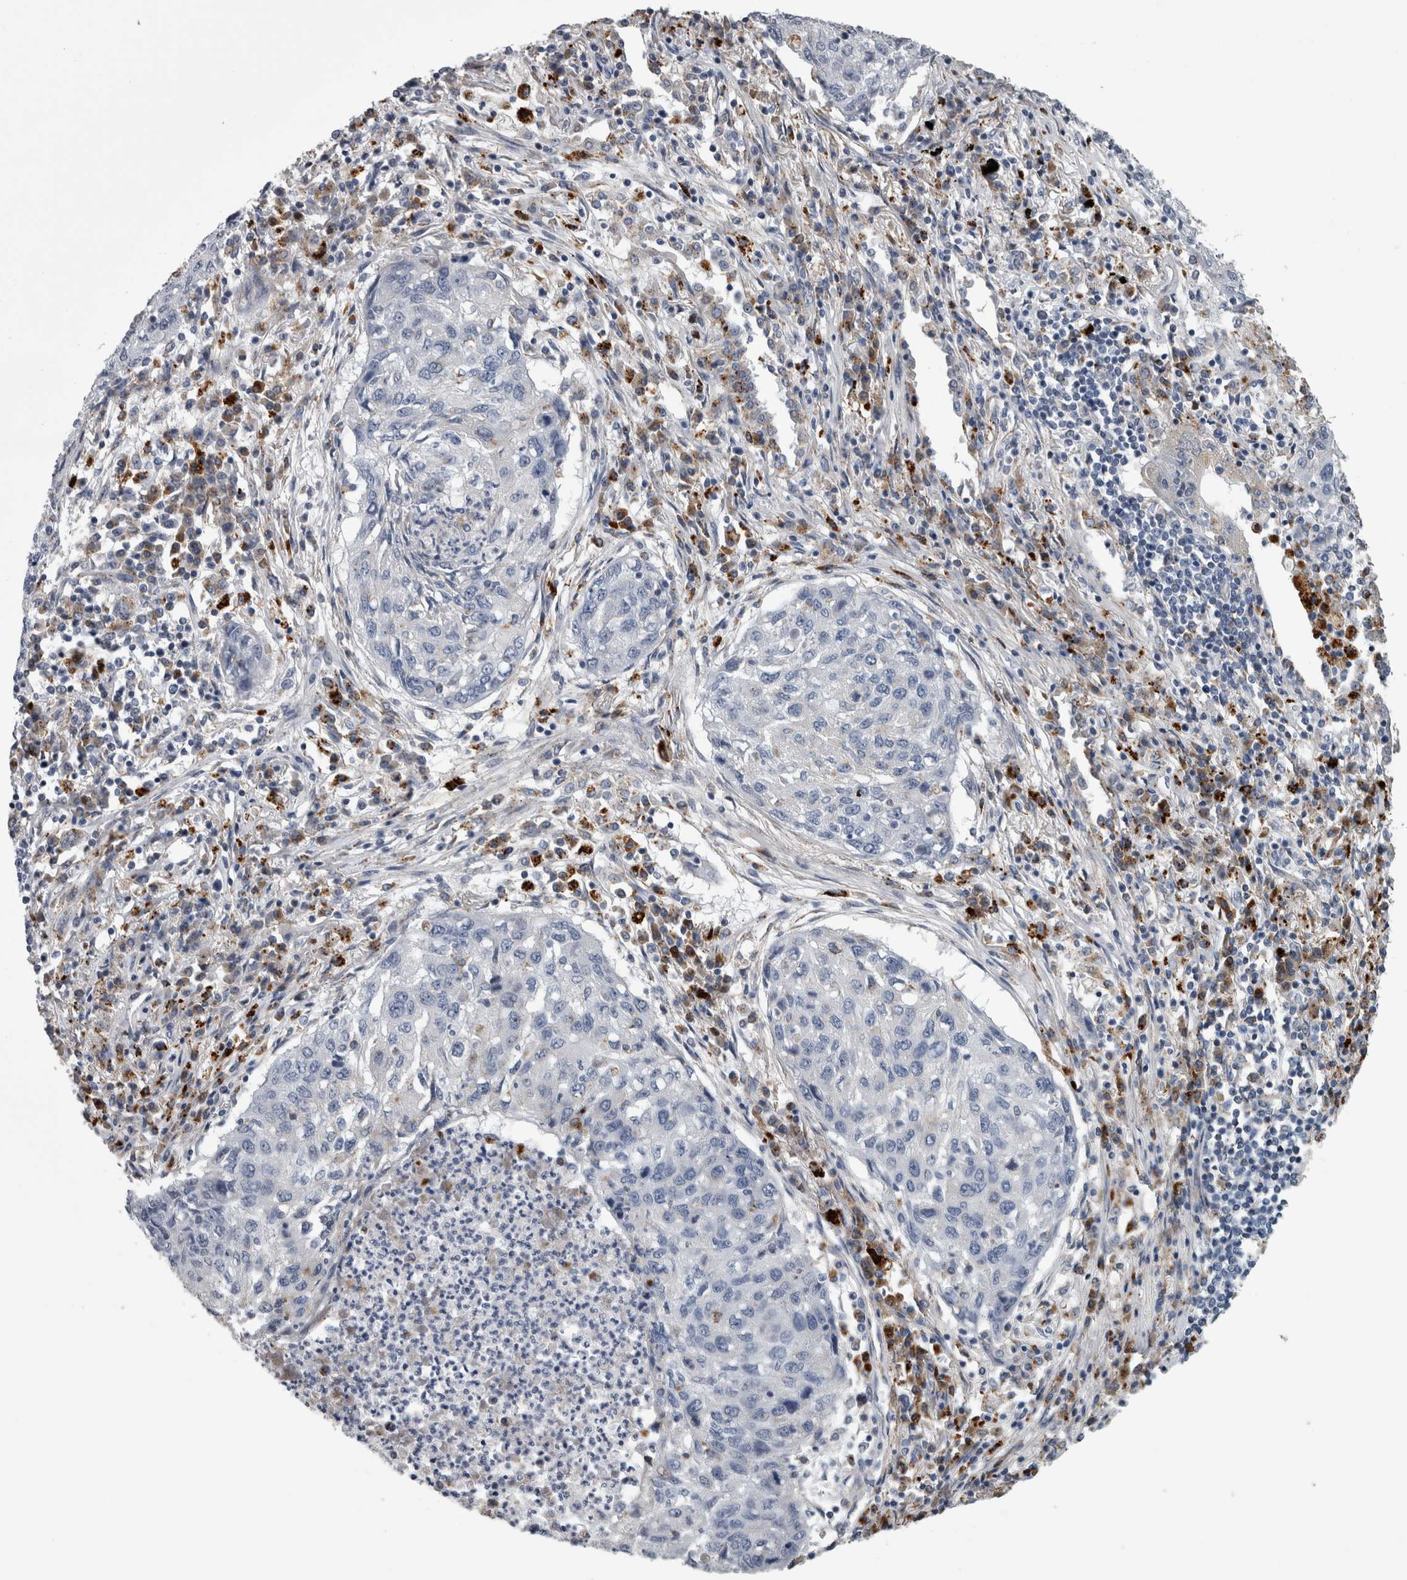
{"staining": {"intensity": "negative", "quantity": "none", "location": "none"}, "tissue": "lung cancer", "cell_type": "Tumor cells", "image_type": "cancer", "snomed": [{"axis": "morphology", "description": "Squamous cell carcinoma, NOS"}, {"axis": "topography", "description": "Lung"}], "caption": "Human lung squamous cell carcinoma stained for a protein using IHC displays no staining in tumor cells.", "gene": "DPP7", "patient": {"sex": "female", "age": 63}}